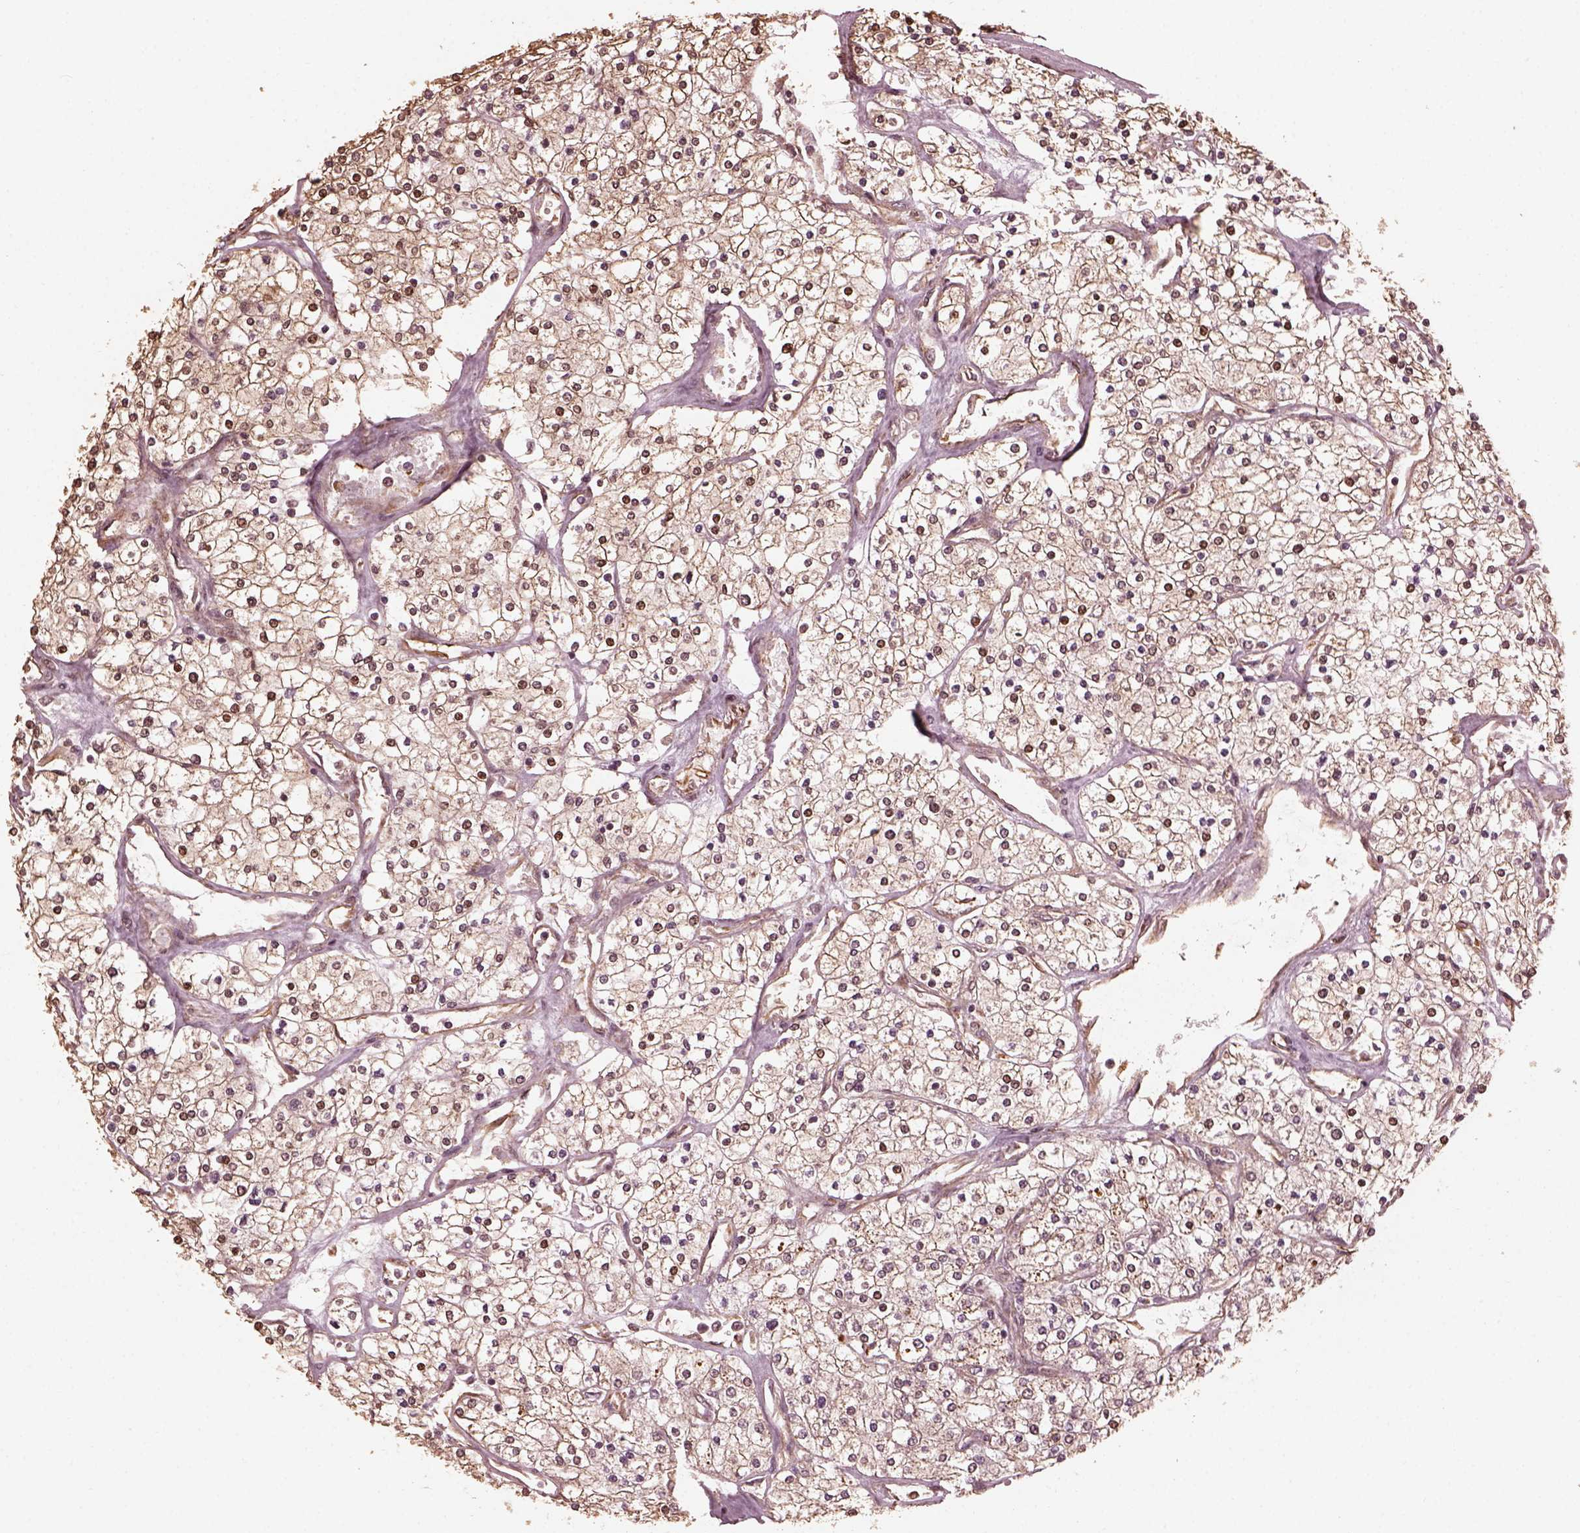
{"staining": {"intensity": "weak", "quantity": ">75%", "location": "cytoplasmic/membranous,nuclear"}, "tissue": "renal cancer", "cell_type": "Tumor cells", "image_type": "cancer", "snomed": [{"axis": "morphology", "description": "Adenocarcinoma, NOS"}, {"axis": "topography", "description": "Kidney"}], "caption": "IHC of renal adenocarcinoma exhibits low levels of weak cytoplasmic/membranous and nuclear positivity in approximately >75% of tumor cells. Using DAB (brown) and hematoxylin (blue) stains, captured at high magnification using brightfield microscopy.", "gene": "GTPBP1", "patient": {"sex": "male", "age": 80}}